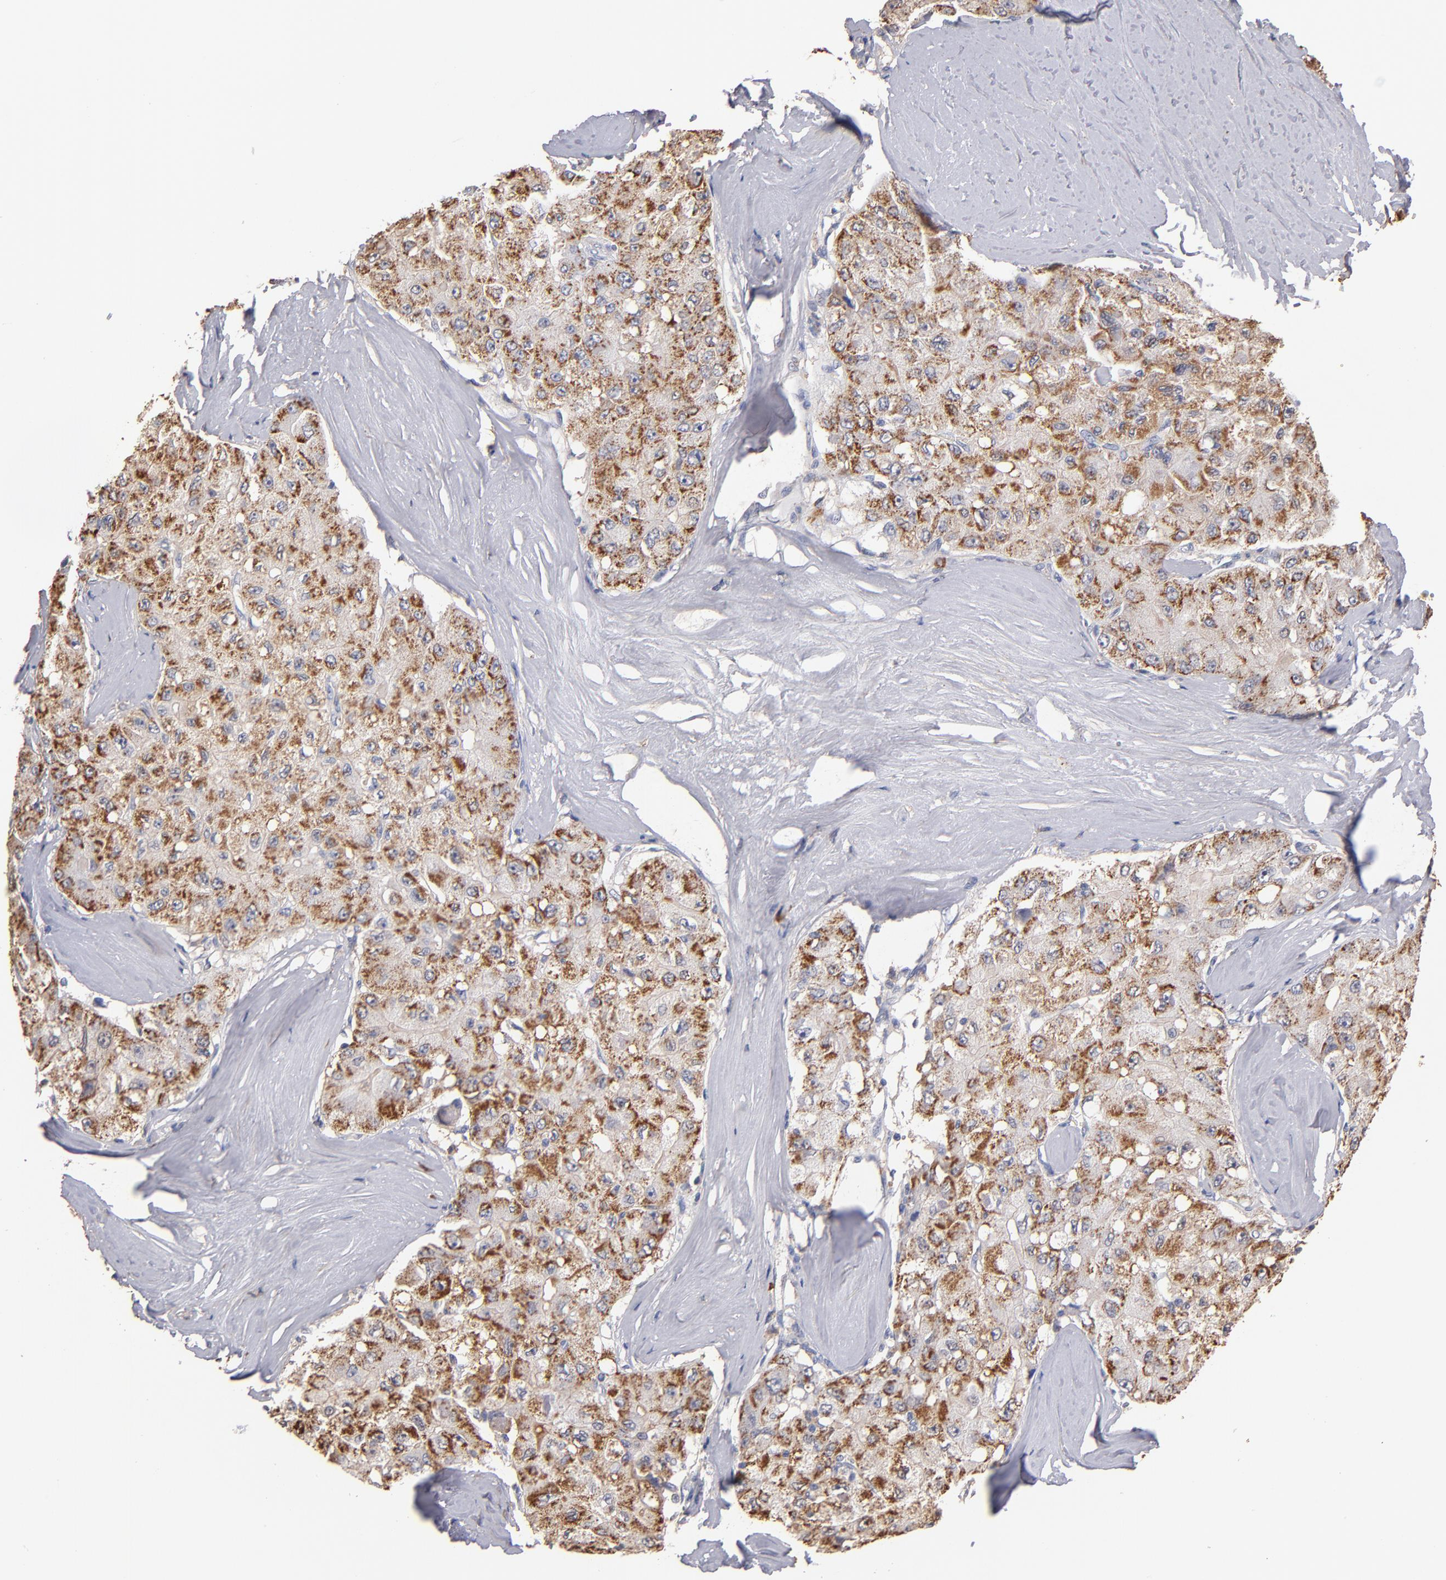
{"staining": {"intensity": "strong", "quantity": ">75%", "location": "cytoplasmic/membranous"}, "tissue": "liver cancer", "cell_type": "Tumor cells", "image_type": "cancer", "snomed": [{"axis": "morphology", "description": "Carcinoma, Hepatocellular, NOS"}, {"axis": "topography", "description": "Liver"}], "caption": "IHC of human liver cancer (hepatocellular carcinoma) exhibits high levels of strong cytoplasmic/membranous staining in approximately >75% of tumor cells. (DAB = brown stain, brightfield microscopy at high magnification).", "gene": "RO60", "patient": {"sex": "male", "age": 80}}